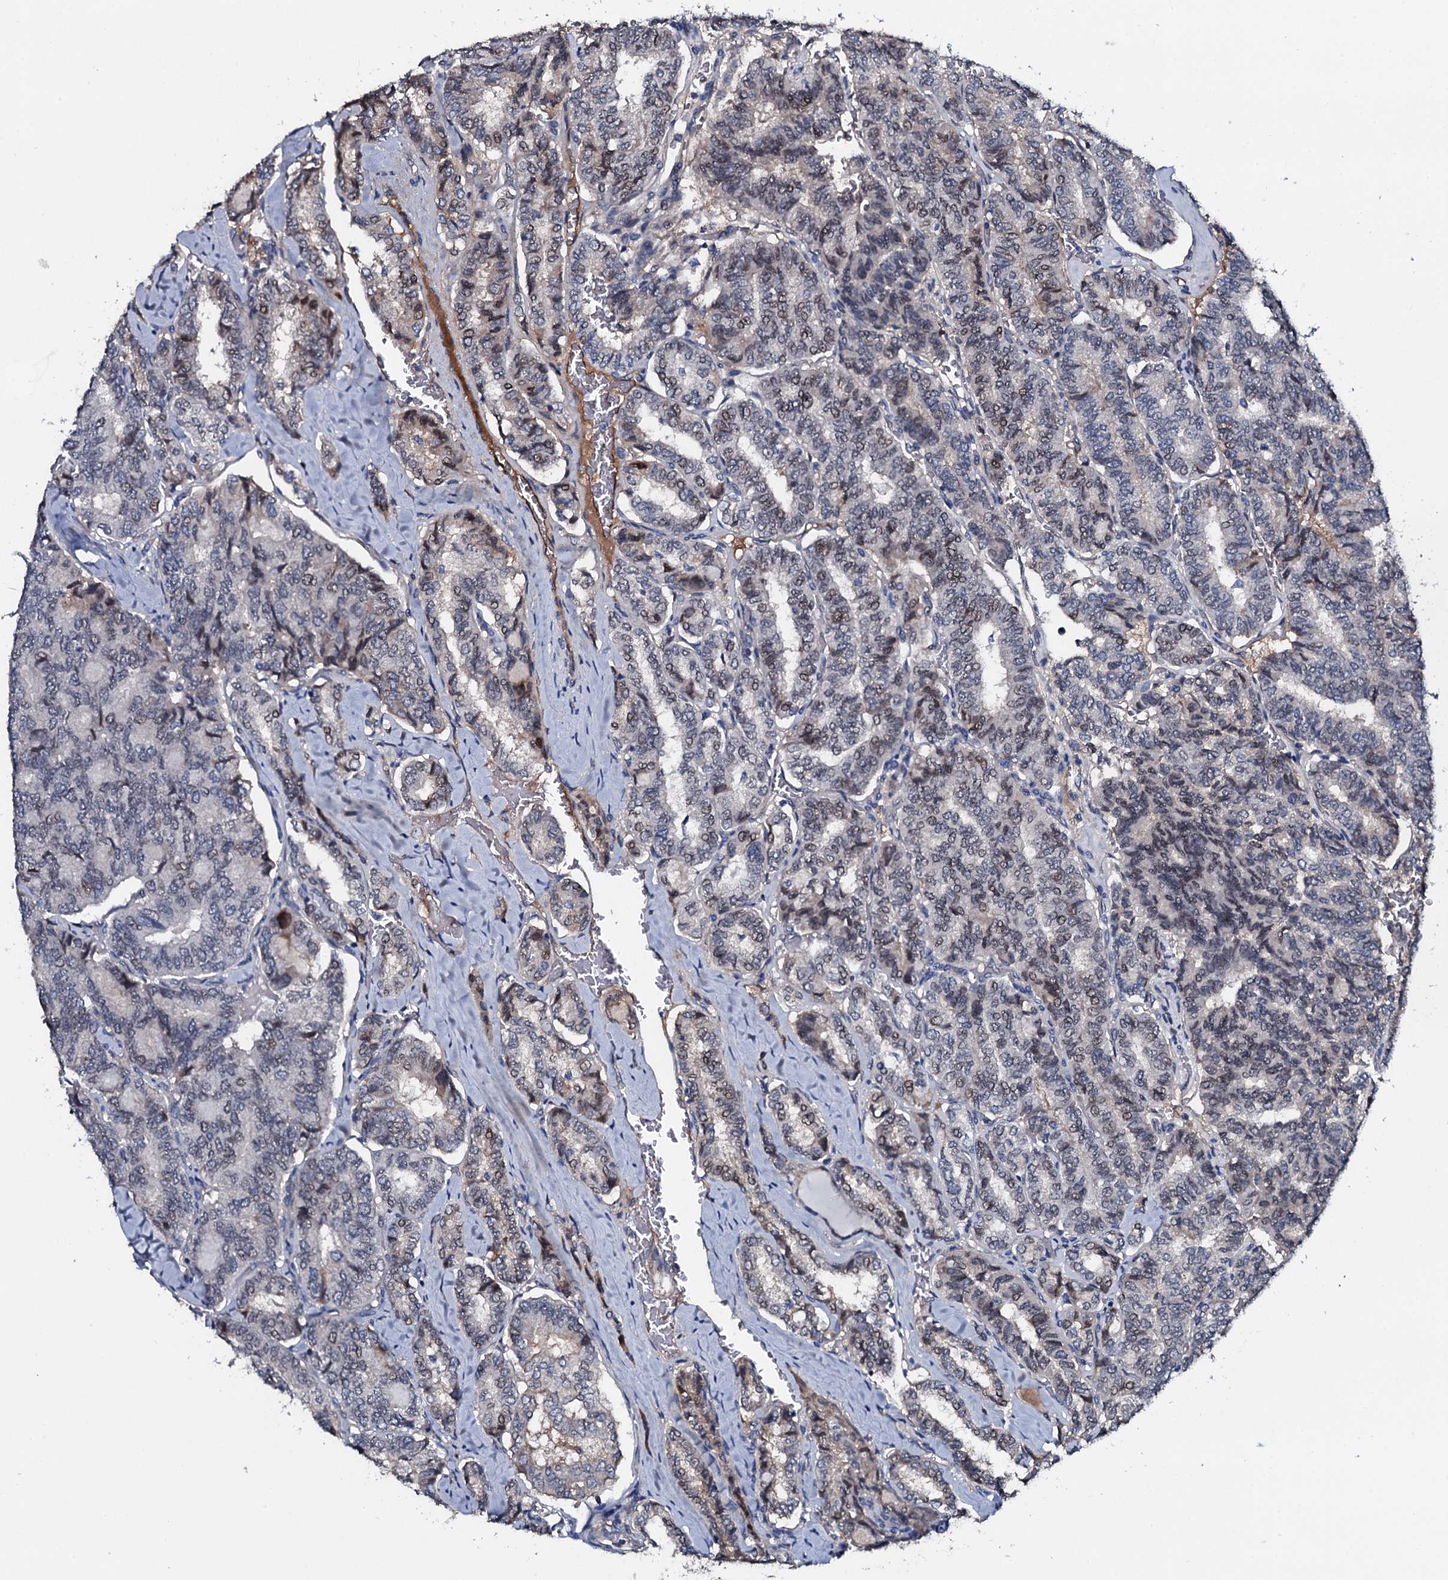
{"staining": {"intensity": "weak", "quantity": "25%-75%", "location": "nuclear"}, "tissue": "thyroid cancer", "cell_type": "Tumor cells", "image_type": "cancer", "snomed": [{"axis": "morphology", "description": "Papillary adenocarcinoma, NOS"}, {"axis": "topography", "description": "Thyroid gland"}], "caption": "Immunohistochemistry staining of thyroid papillary adenocarcinoma, which displays low levels of weak nuclear expression in about 25%-75% of tumor cells indicating weak nuclear protein staining. The staining was performed using DAB (3,3'-diaminobenzidine) (brown) for protein detection and nuclei were counterstained in hematoxylin (blue).", "gene": "LYG2", "patient": {"sex": "female", "age": 35}}